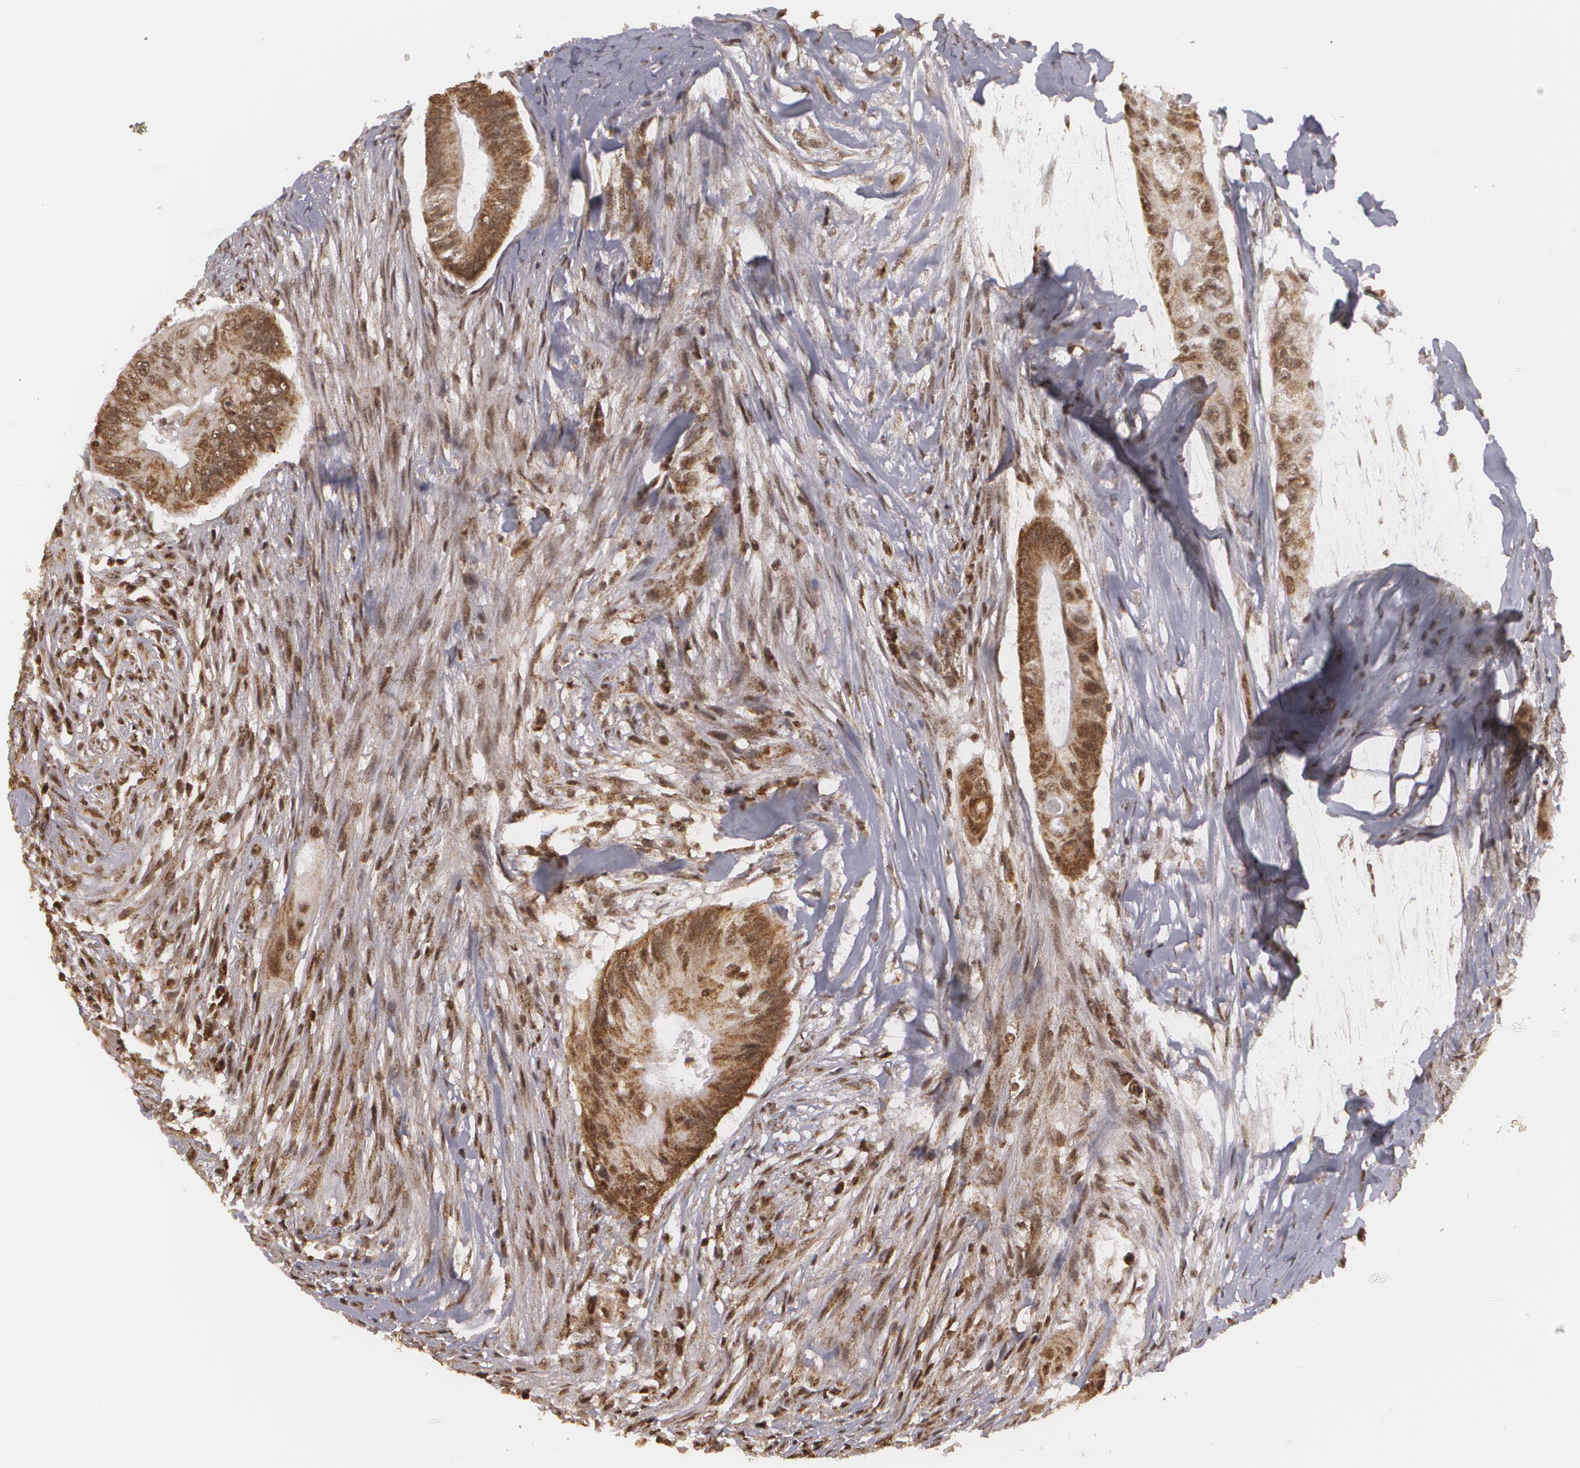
{"staining": {"intensity": "moderate", "quantity": ">75%", "location": "nuclear"}, "tissue": "colorectal cancer", "cell_type": "Tumor cells", "image_type": "cancer", "snomed": [{"axis": "morphology", "description": "Adenocarcinoma, NOS"}, {"axis": "topography", "description": "Colon"}], "caption": "The immunohistochemical stain shows moderate nuclear positivity in tumor cells of colorectal adenocarcinoma tissue. The protein is shown in brown color, while the nuclei are stained blue.", "gene": "MXD1", "patient": {"sex": "male", "age": 65}}